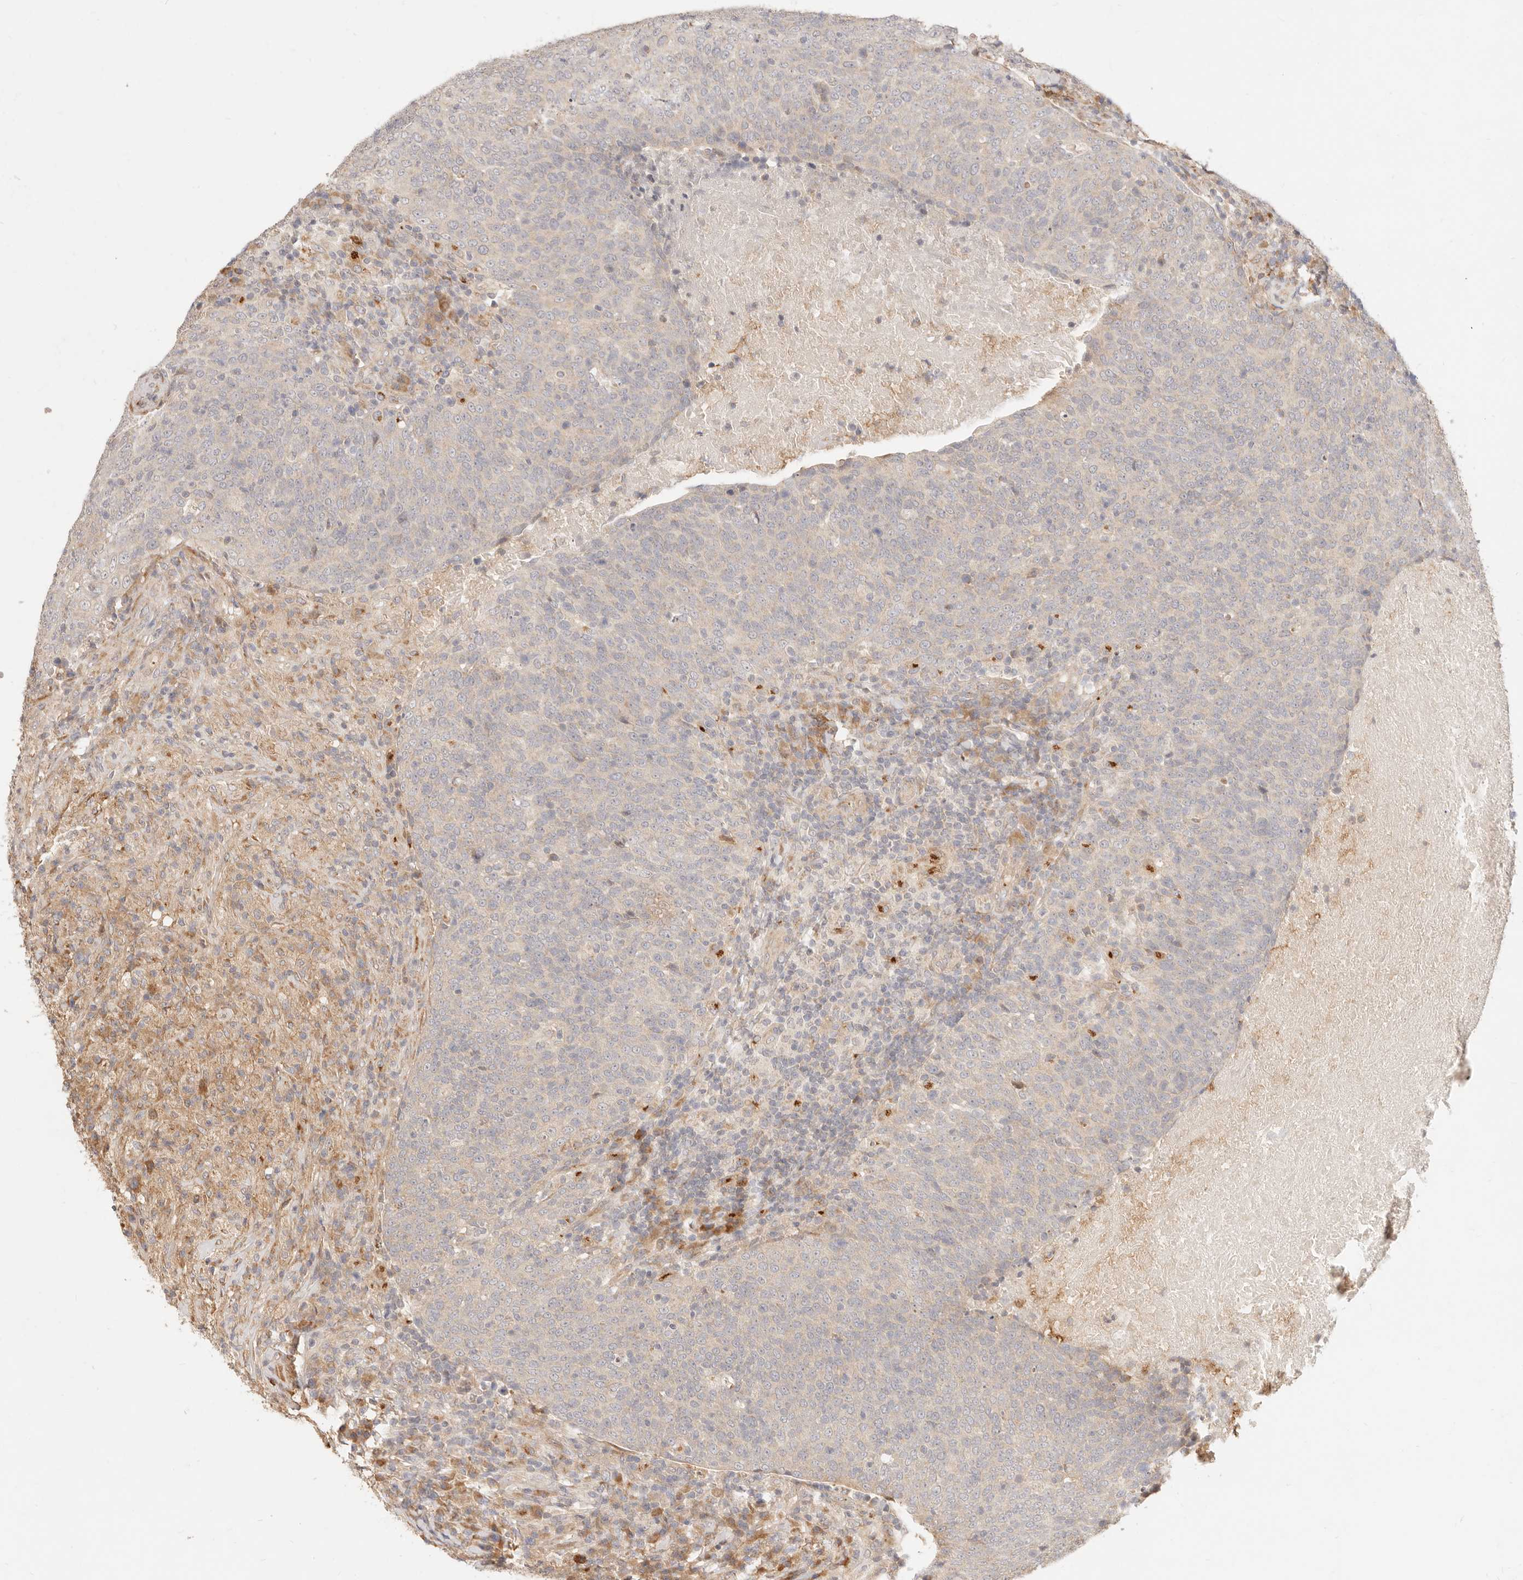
{"staining": {"intensity": "weak", "quantity": "<25%", "location": "cytoplasmic/membranous"}, "tissue": "head and neck cancer", "cell_type": "Tumor cells", "image_type": "cancer", "snomed": [{"axis": "morphology", "description": "Squamous cell carcinoma, NOS"}, {"axis": "morphology", "description": "Squamous cell carcinoma, metastatic, NOS"}, {"axis": "topography", "description": "Lymph node"}, {"axis": "topography", "description": "Head-Neck"}], "caption": "The histopathology image demonstrates no staining of tumor cells in head and neck cancer (squamous cell carcinoma).", "gene": "UBXN10", "patient": {"sex": "male", "age": 62}}